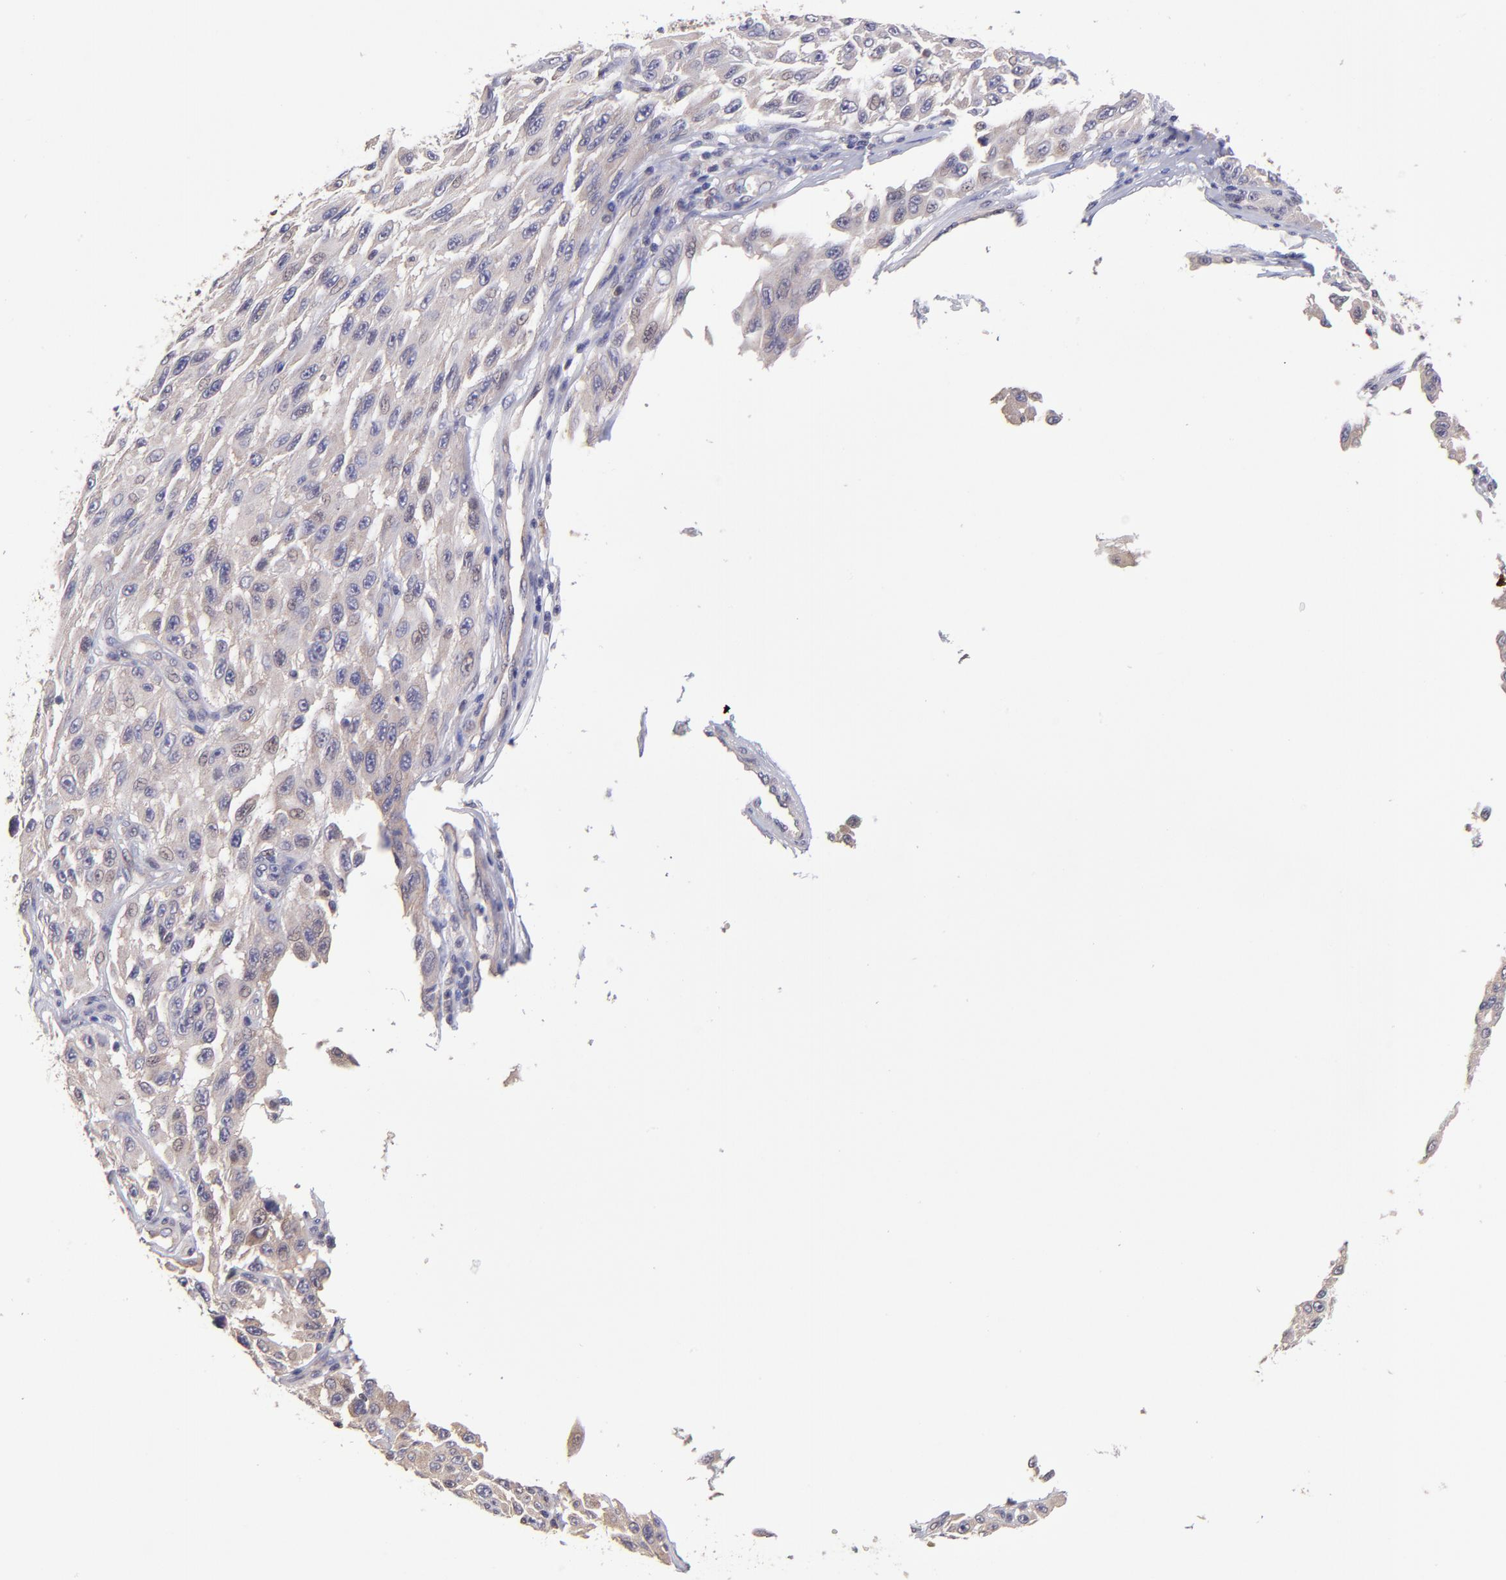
{"staining": {"intensity": "weak", "quantity": "25%-75%", "location": "cytoplasmic/membranous"}, "tissue": "melanoma", "cell_type": "Tumor cells", "image_type": "cancer", "snomed": [{"axis": "morphology", "description": "Malignant melanoma, NOS"}, {"axis": "topography", "description": "Skin"}], "caption": "Protein staining of melanoma tissue exhibits weak cytoplasmic/membranous expression in about 25%-75% of tumor cells.", "gene": "NSF", "patient": {"sex": "male", "age": 30}}